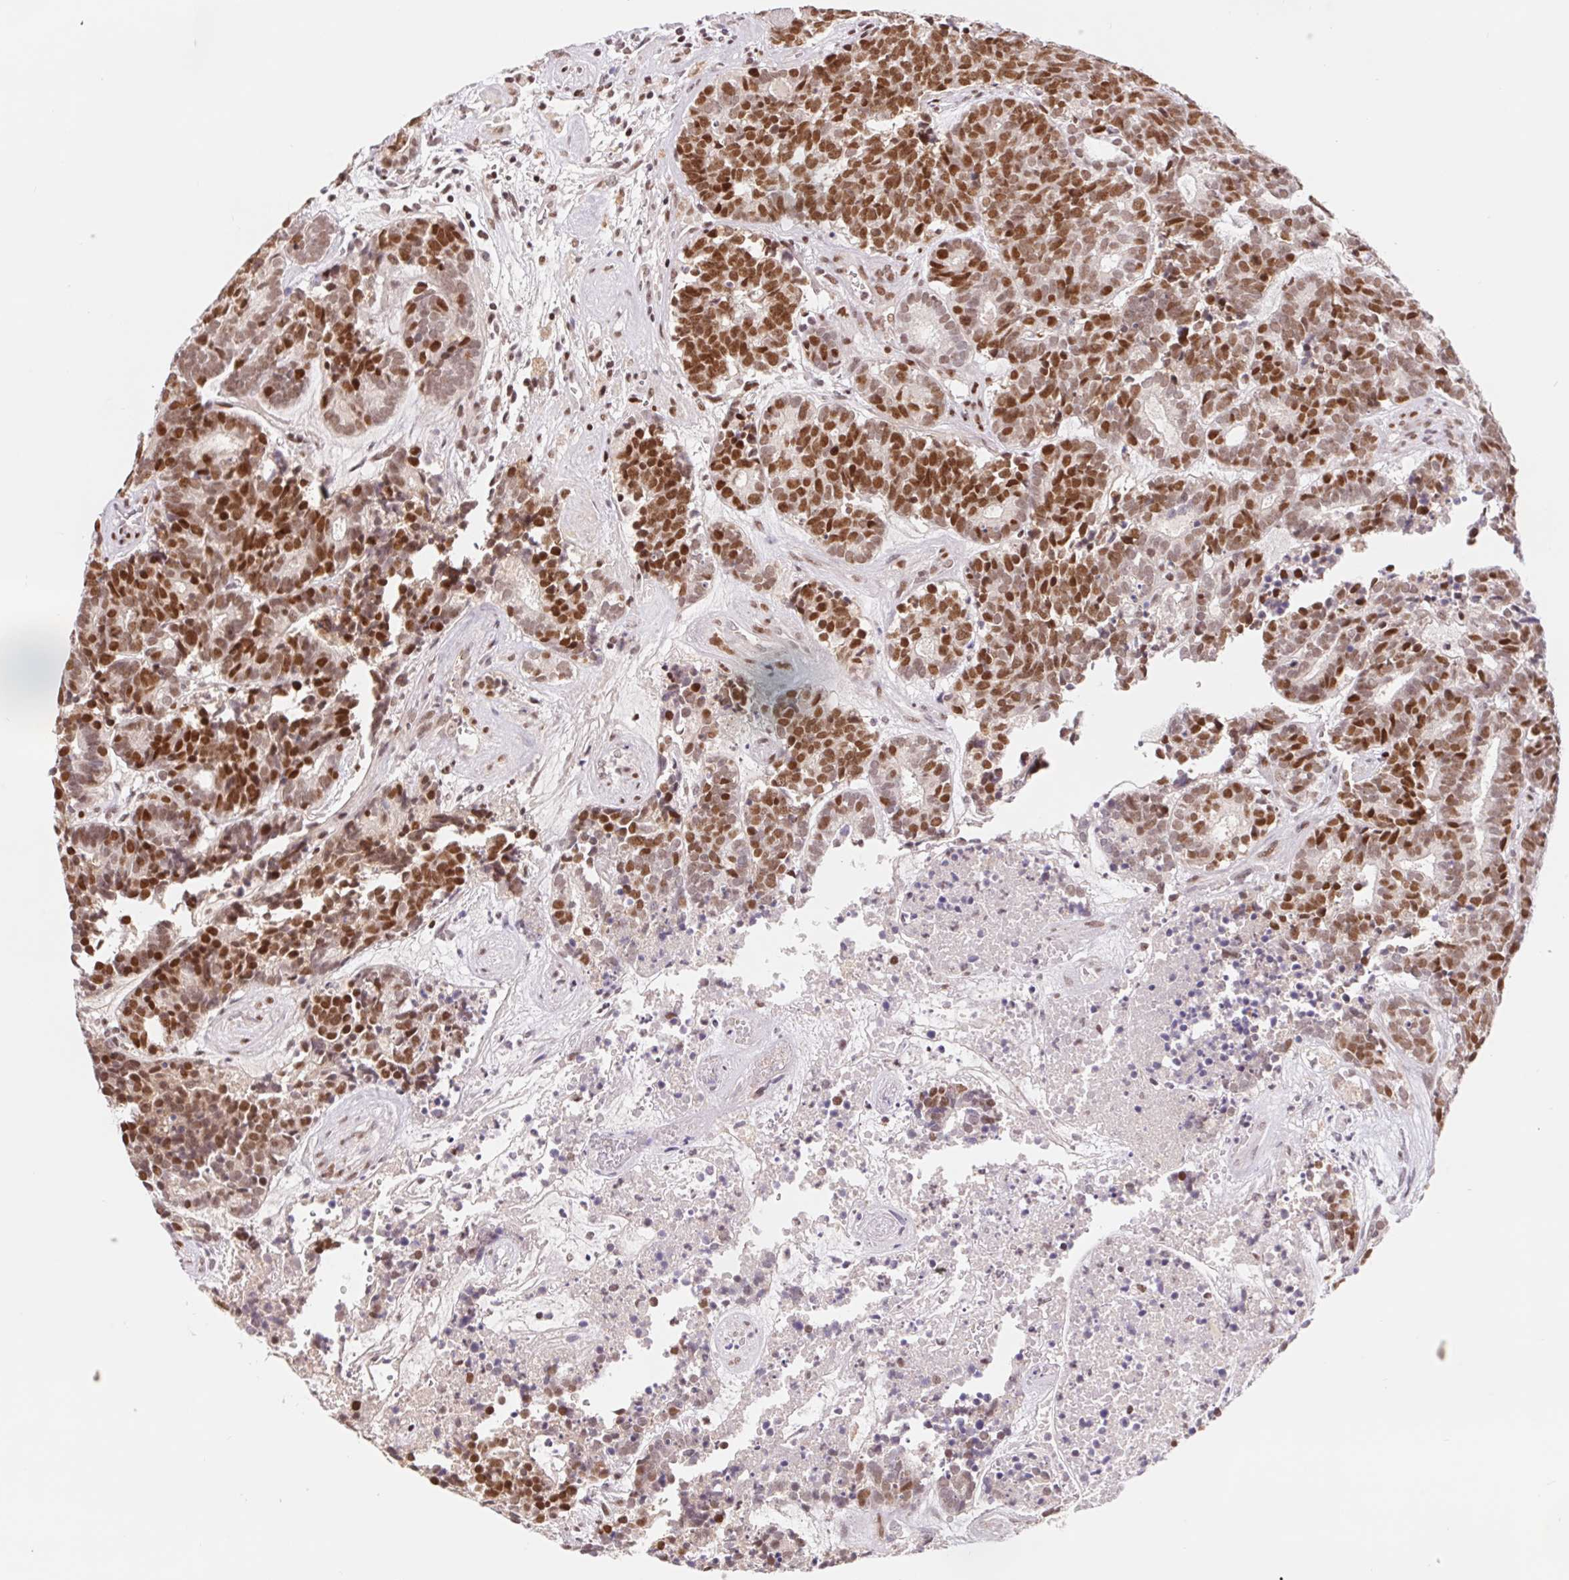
{"staining": {"intensity": "strong", "quantity": ">75%", "location": "nuclear"}, "tissue": "head and neck cancer", "cell_type": "Tumor cells", "image_type": "cancer", "snomed": [{"axis": "morphology", "description": "Adenocarcinoma, NOS"}, {"axis": "topography", "description": "Head-Neck"}], "caption": "Brown immunohistochemical staining in head and neck cancer (adenocarcinoma) shows strong nuclear expression in about >75% of tumor cells.", "gene": "TRERF1", "patient": {"sex": "female", "age": 81}}